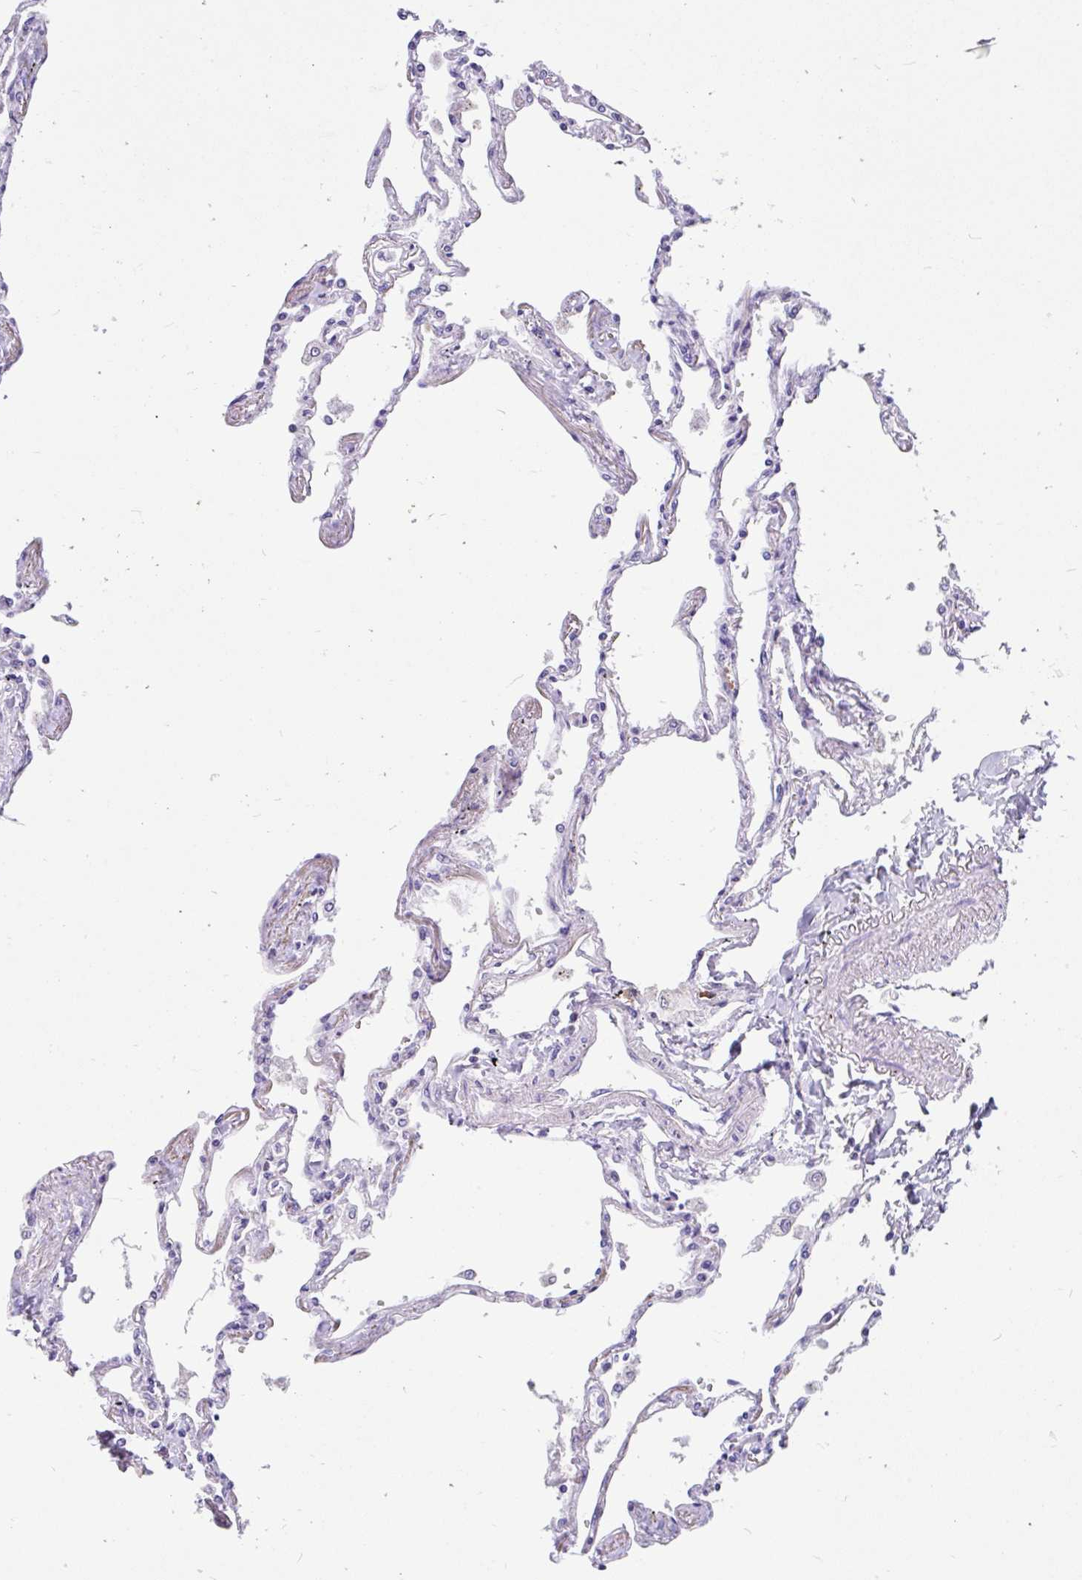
{"staining": {"intensity": "weak", "quantity": "25%-75%", "location": "cytoplasmic/membranous"}, "tissue": "lung", "cell_type": "Alveolar cells", "image_type": "normal", "snomed": [{"axis": "morphology", "description": "Normal tissue, NOS"}, {"axis": "topography", "description": "Lung"}], "caption": "Protein expression analysis of benign human lung reveals weak cytoplasmic/membranous staining in about 25%-75% of alveolar cells. The protein is stained brown, and the nuclei are stained in blue (DAB (3,3'-diaminobenzidine) IHC with brightfield microscopy, high magnification).", "gene": "LRRC26", "patient": {"sex": "female", "age": 67}}